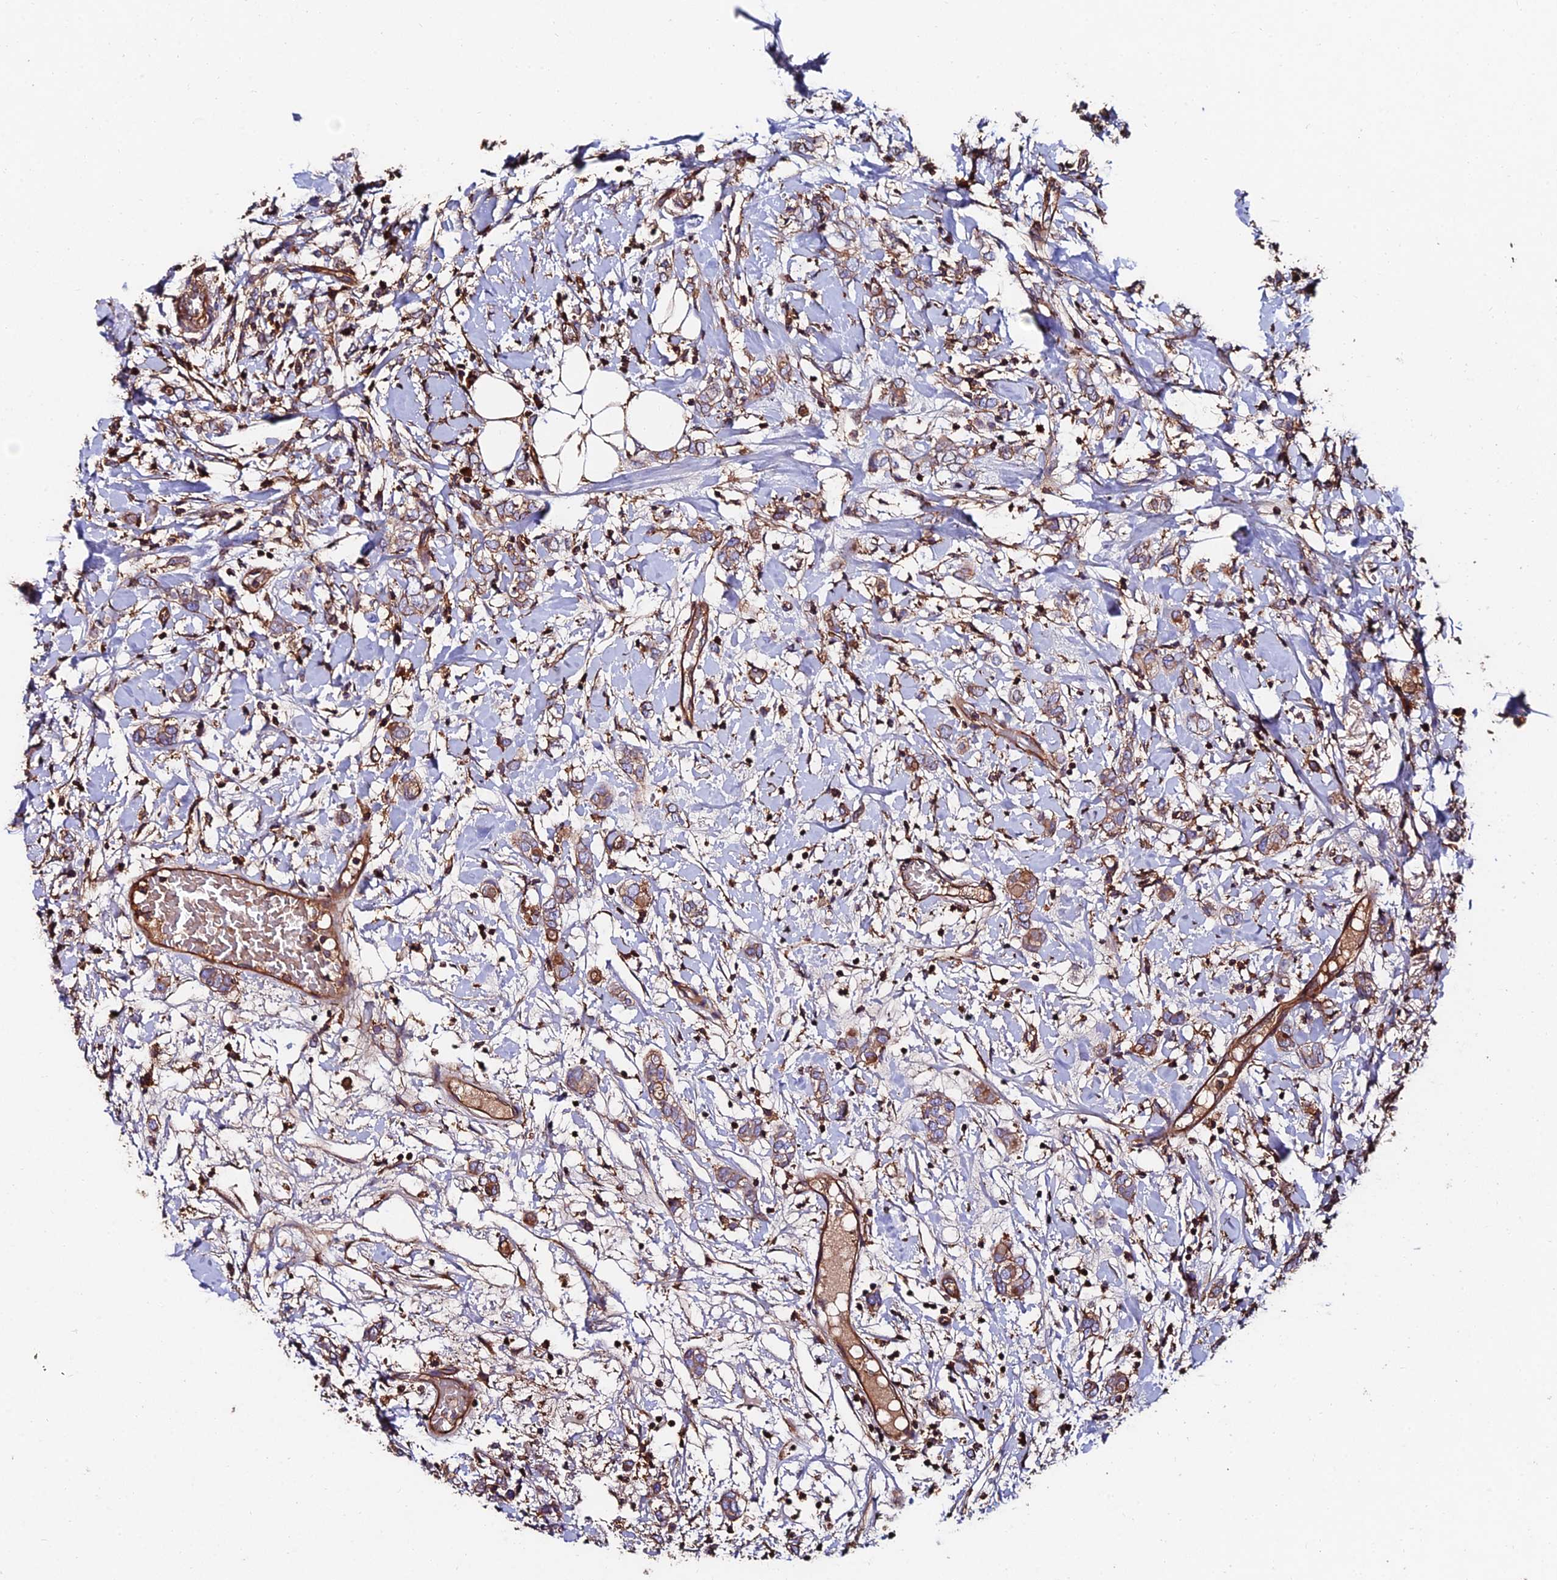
{"staining": {"intensity": "weak", "quantity": ">75%", "location": "cytoplasmic/membranous"}, "tissue": "breast cancer", "cell_type": "Tumor cells", "image_type": "cancer", "snomed": [{"axis": "morphology", "description": "Normal tissue, NOS"}, {"axis": "morphology", "description": "Lobular carcinoma"}, {"axis": "topography", "description": "Breast"}], "caption": "A low amount of weak cytoplasmic/membranous expression is present in approximately >75% of tumor cells in breast cancer tissue.", "gene": "EXT1", "patient": {"sex": "female", "age": 47}}